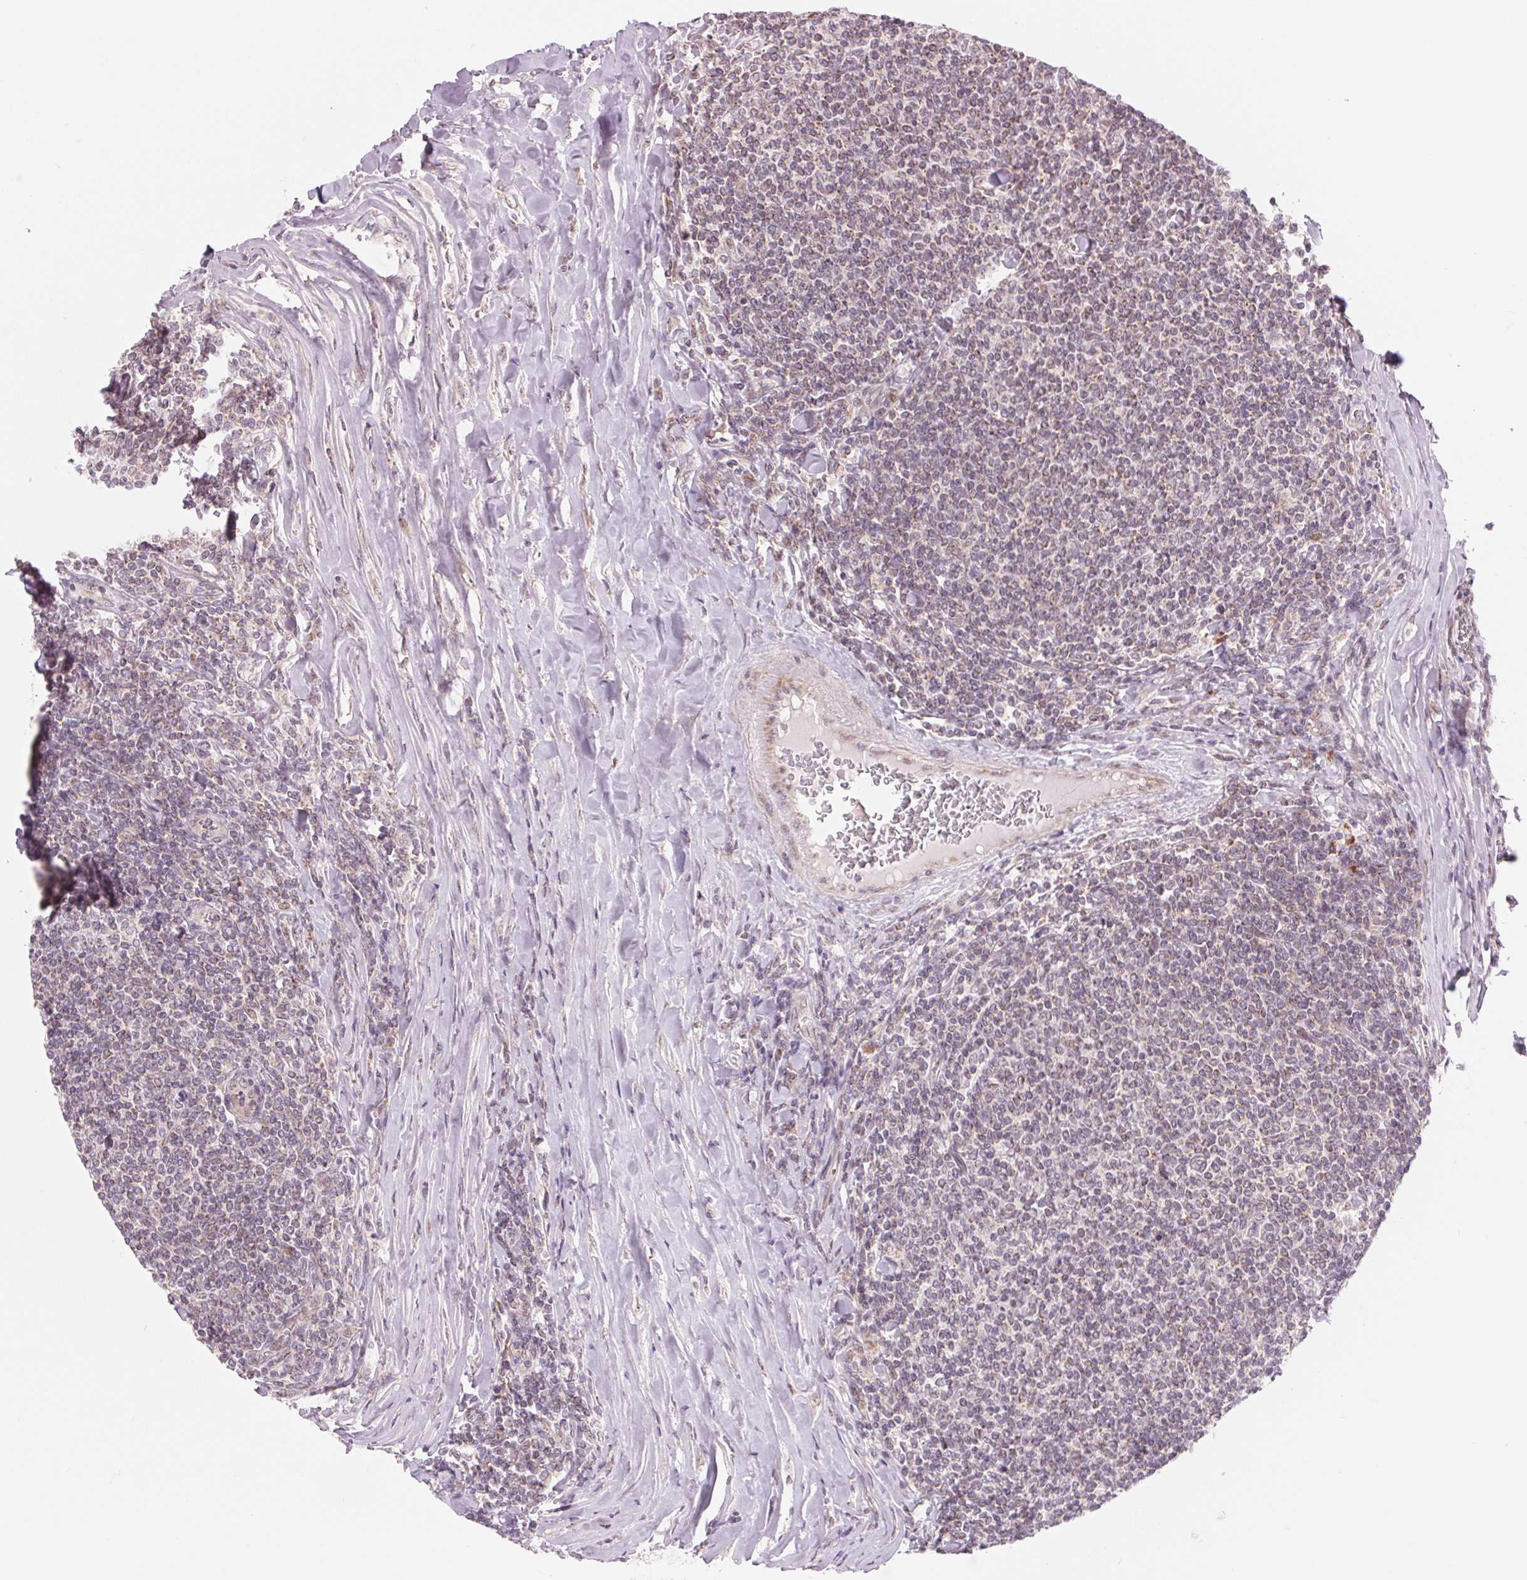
{"staining": {"intensity": "weak", "quantity": "25%-75%", "location": "cytoplasmic/membranous,nuclear"}, "tissue": "lymphoma", "cell_type": "Tumor cells", "image_type": "cancer", "snomed": [{"axis": "morphology", "description": "Malignant lymphoma, non-Hodgkin's type, Low grade"}, {"axis": "topography", "description": "Lymph node"}], "caption": "This histopathology image reveals low-grade malignant lymphoma, non-Hodgkin's type stained with immunohistochemistry to label a protein in brown. The cytoplasmic/membranous and nuclear of tumor cells show weak positivity for the protein. Nuclei are counter-stained blue.", "gene": "ARHGAP32", "patient": {"sex": "male", "age": 52}}